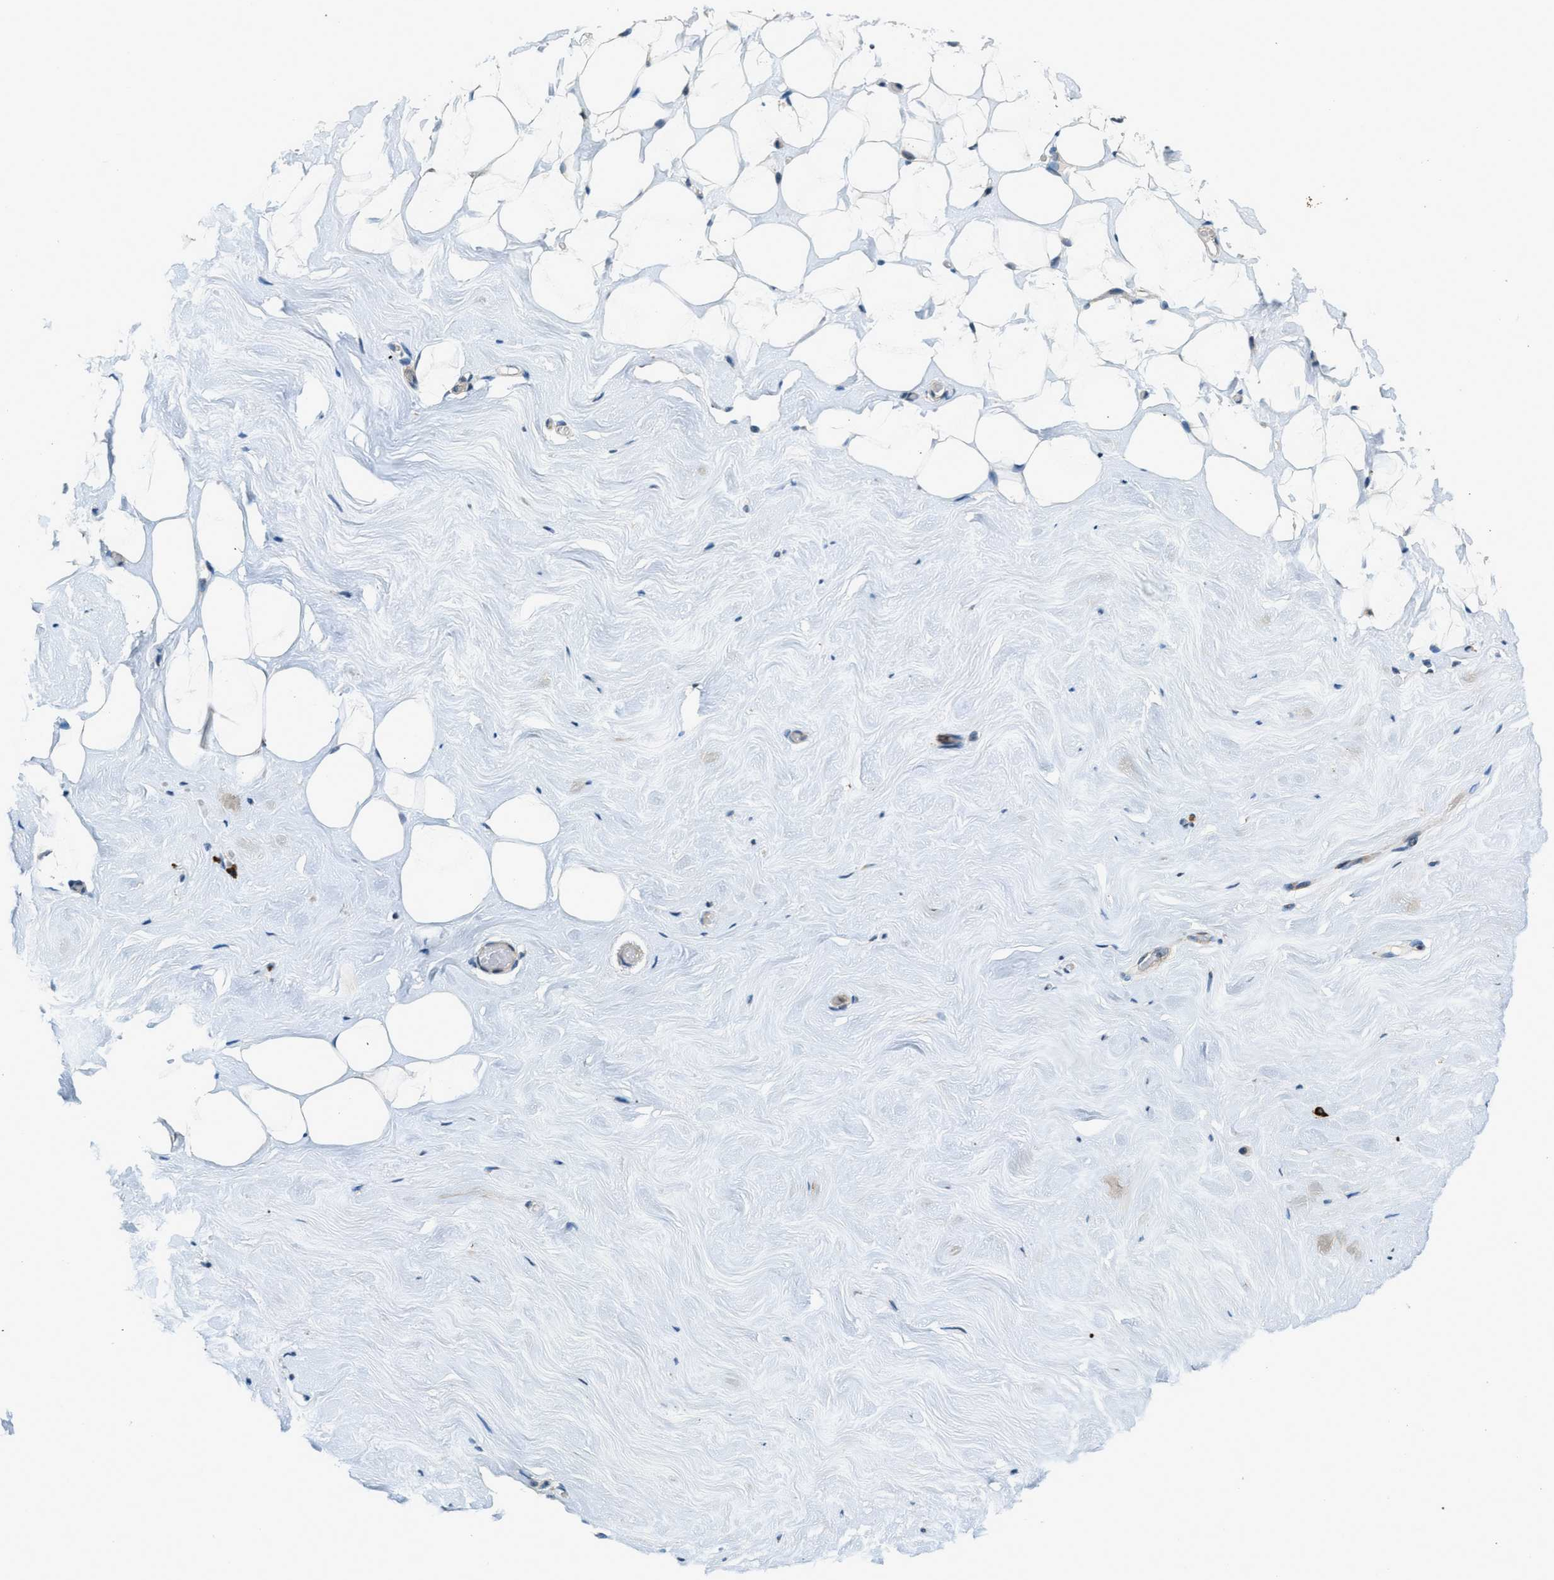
{"staining": {"intensity": "moderate", "quantity": ">75%", "location": "cytoplasmic/membranous"}, "tissue": "breast", "cell_type": "Adipocytes", "image_type": "normal", "snomed": [{"axis": "morphology", "description": "Normal tissue, NOS"}, {"axis": "topography", "description": "Breast"}], "caption": "Moderate cytoplasmic/membranous protein expression is identified in about >75% of adipocytes in breast.", "gene": "HERC2", "patient": {"sex": "female", "age": 75}}